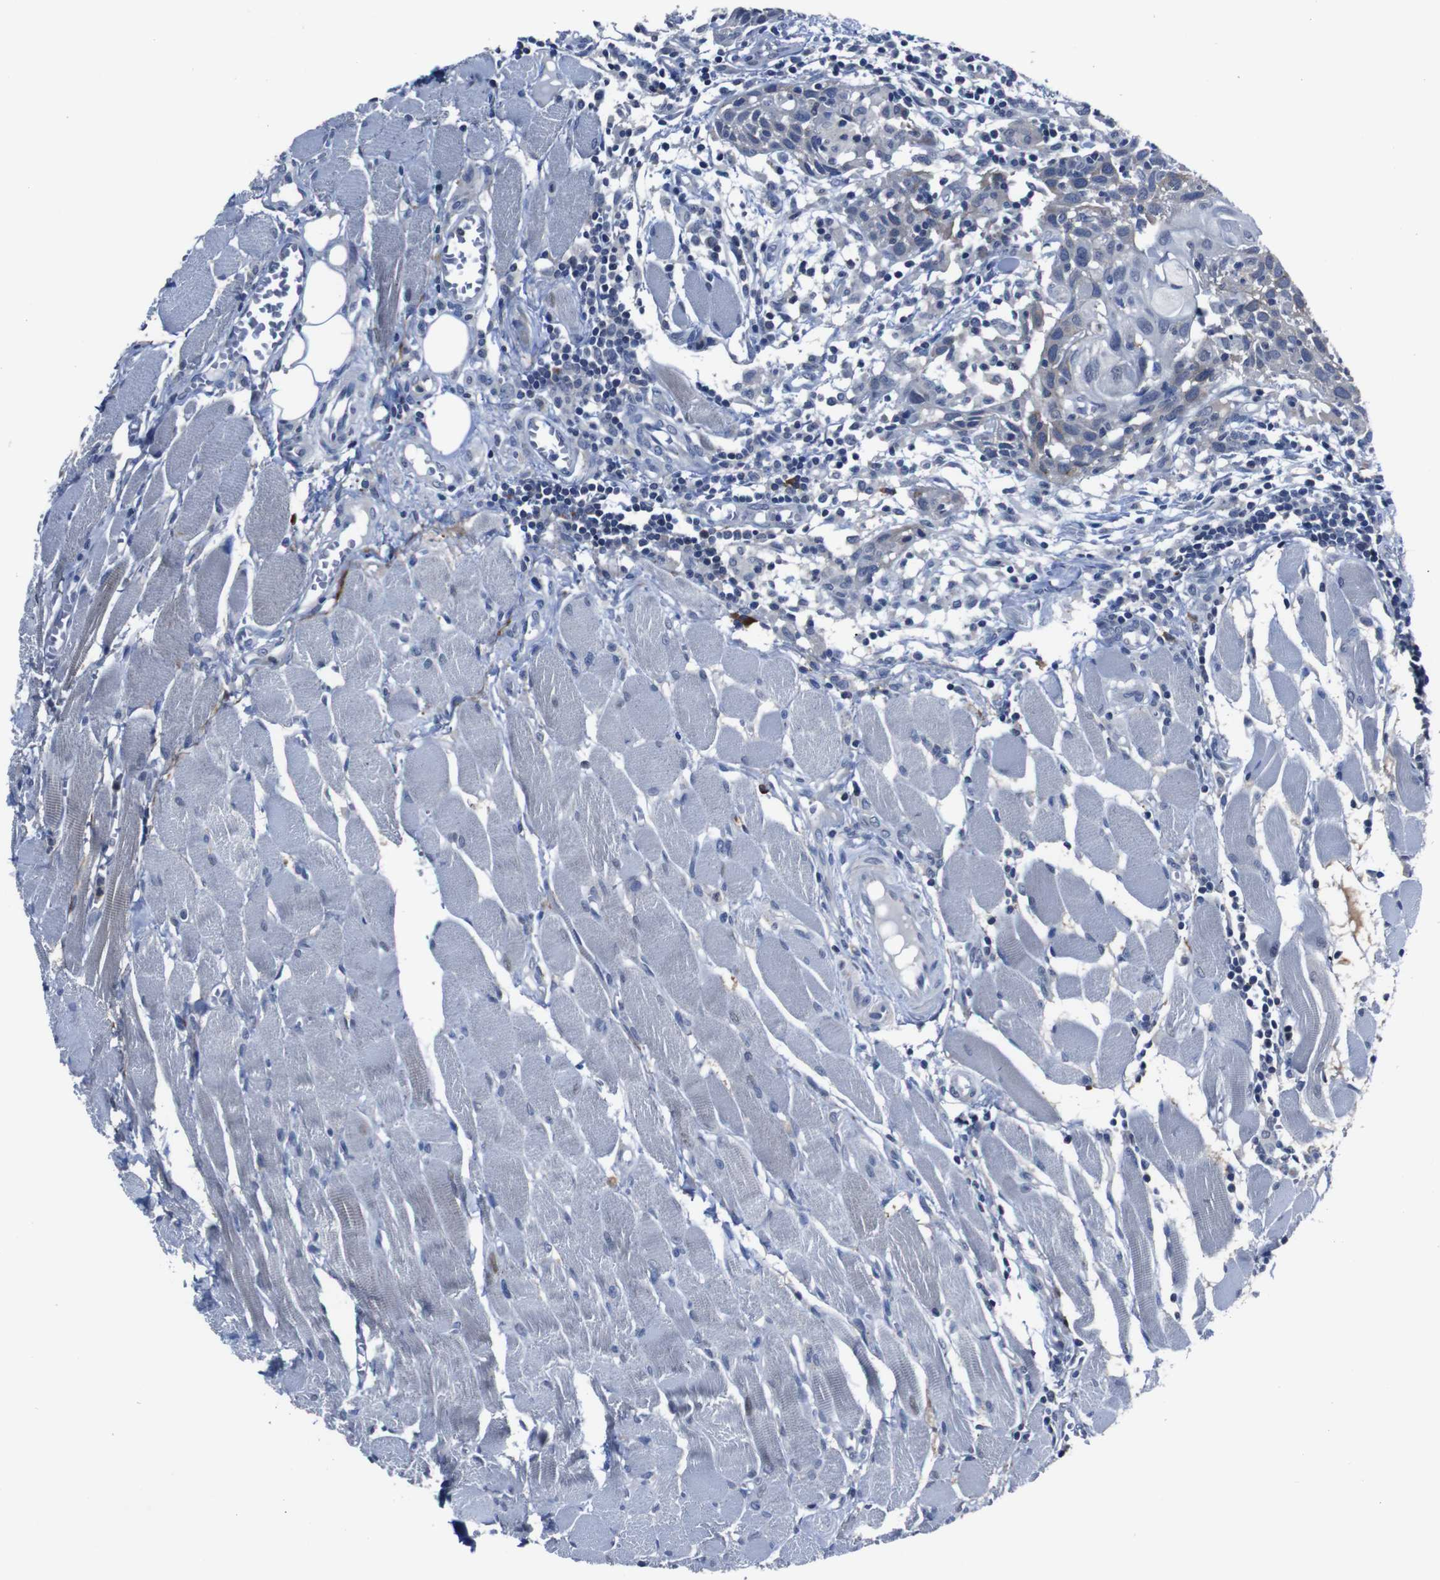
{"staining": {"intensity": "weak", "quantity": "25%-75%", "location": "cytoplasmic/membranous"}, "tissue": "head and neck cancer", "cell_type": "Tumor cells", "image_type": "cancer", "snomed": [{"axis": "morphology", "description": "Squamous cell carcinoma, NOS"}, {"axis": "topography", "description": "Oral tissue"}, {"axis": "topography", "description": "Head-Neck"}], "caption": "Immunohistochemistry (IHC) micrograph of human head and neck cancer (squamous cell carcinoma) stained for a protein (brown), which exhibits low levels of weak cytoplasmic/membranous positivity in about 25%-75% of tumor cells.", "gene": "SEMA4B", "patient": {"sex": "female", "age": 50}}